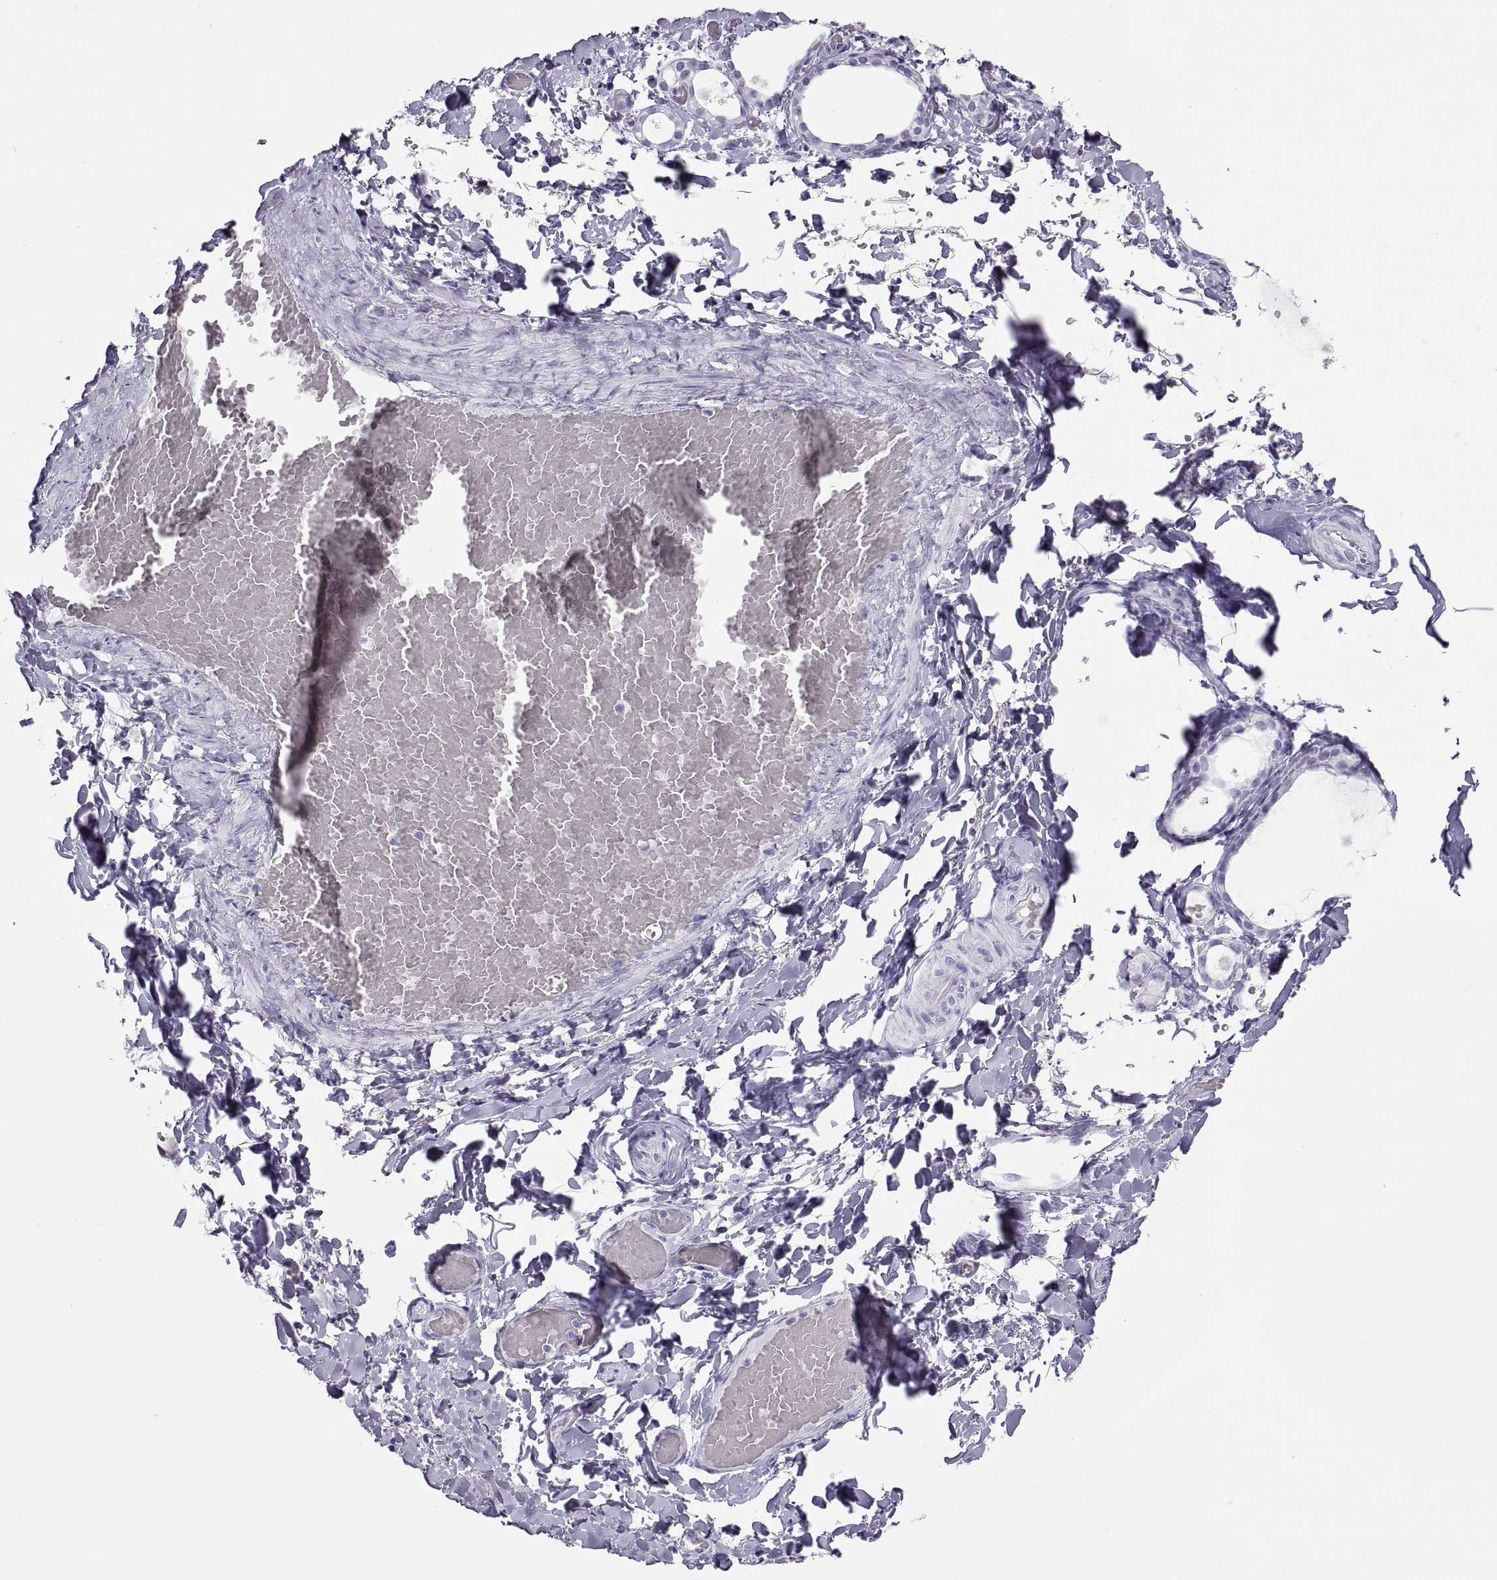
{"staining": {"intensity": "negative", "quantity": "none", "location": "none"}, "tissue": "thyroid gland", "cell_type": "Glandular cells", "image_type": "normal", "snomed": [{"axis": "morphology", "description": "Normal tissue, NOS"}, {"axis": "topography", "description": "Thyroid gland"}], "caption": "Glandular cells are negative for brown protein staining in benign thyroid gland. Brightfield microscopy of IHC stained with DAB (3,3'-diaminobenzidine) (brown) and hematoxylin (blue), captured at high magnification.", "gene": "SEMG1", "patient": {"sex": "female", "age": 56}}